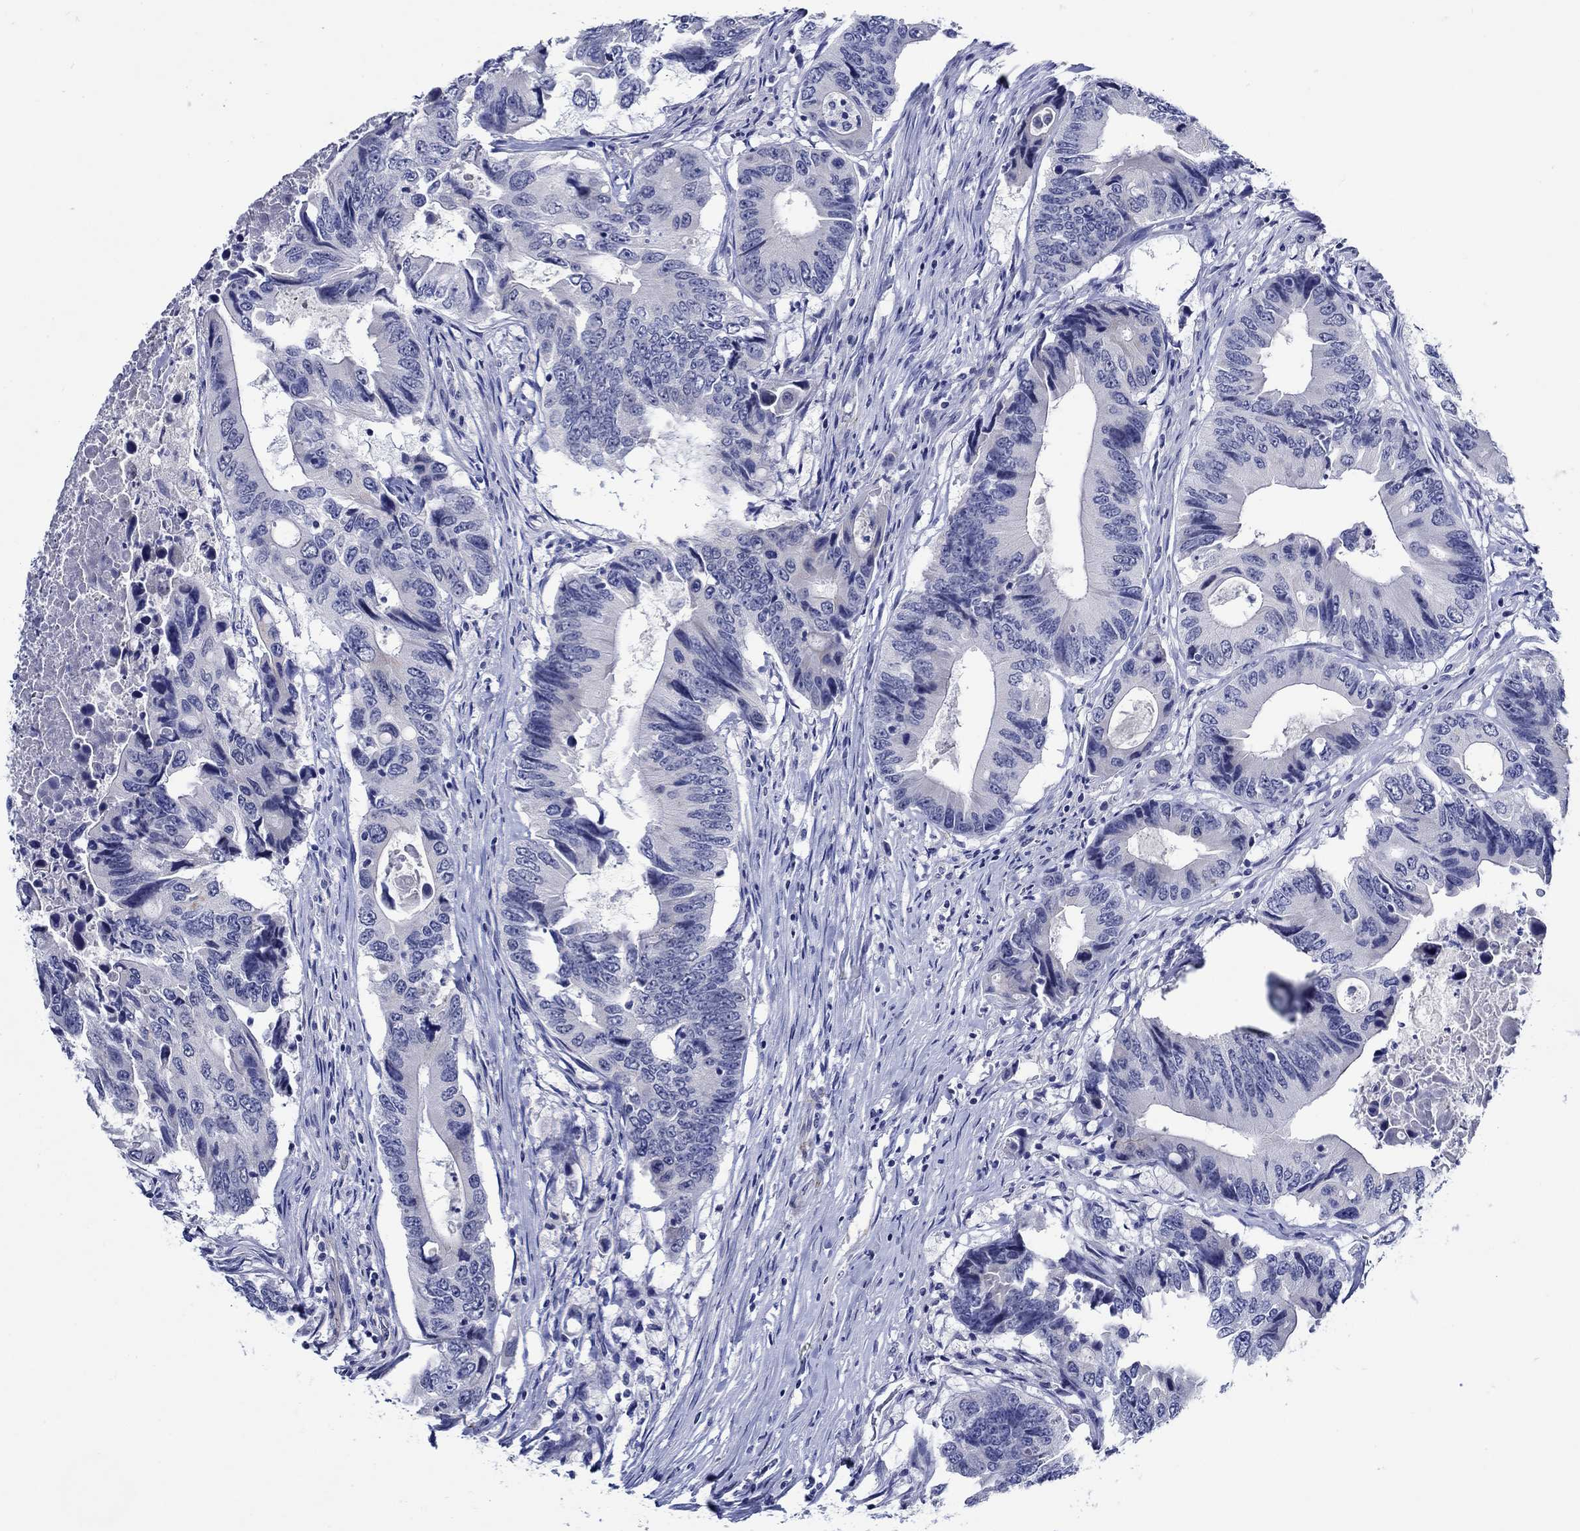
{"staining": {"intensity": "negative", "quantity": "none", "location": "none"}, "tissue": "colorectal cancer", "cell_type": "Tumor cells", "image_type": "cancer", "snomed": [{"axis": "morphology", "description": "Adenocarcinoma, NOS"}, {"axis": "topography", "description": "Colon"}], "caption": "This photomicrograph is of adenocarcinoma (colorectal) stained with immunohistochemistry (IHC) to label a protein in brown with the nuclei are counter-stained blue. There is no positivity in tumor cells.", "gene": "MC2R", "patient": {"sex": "female", "age": 90}}